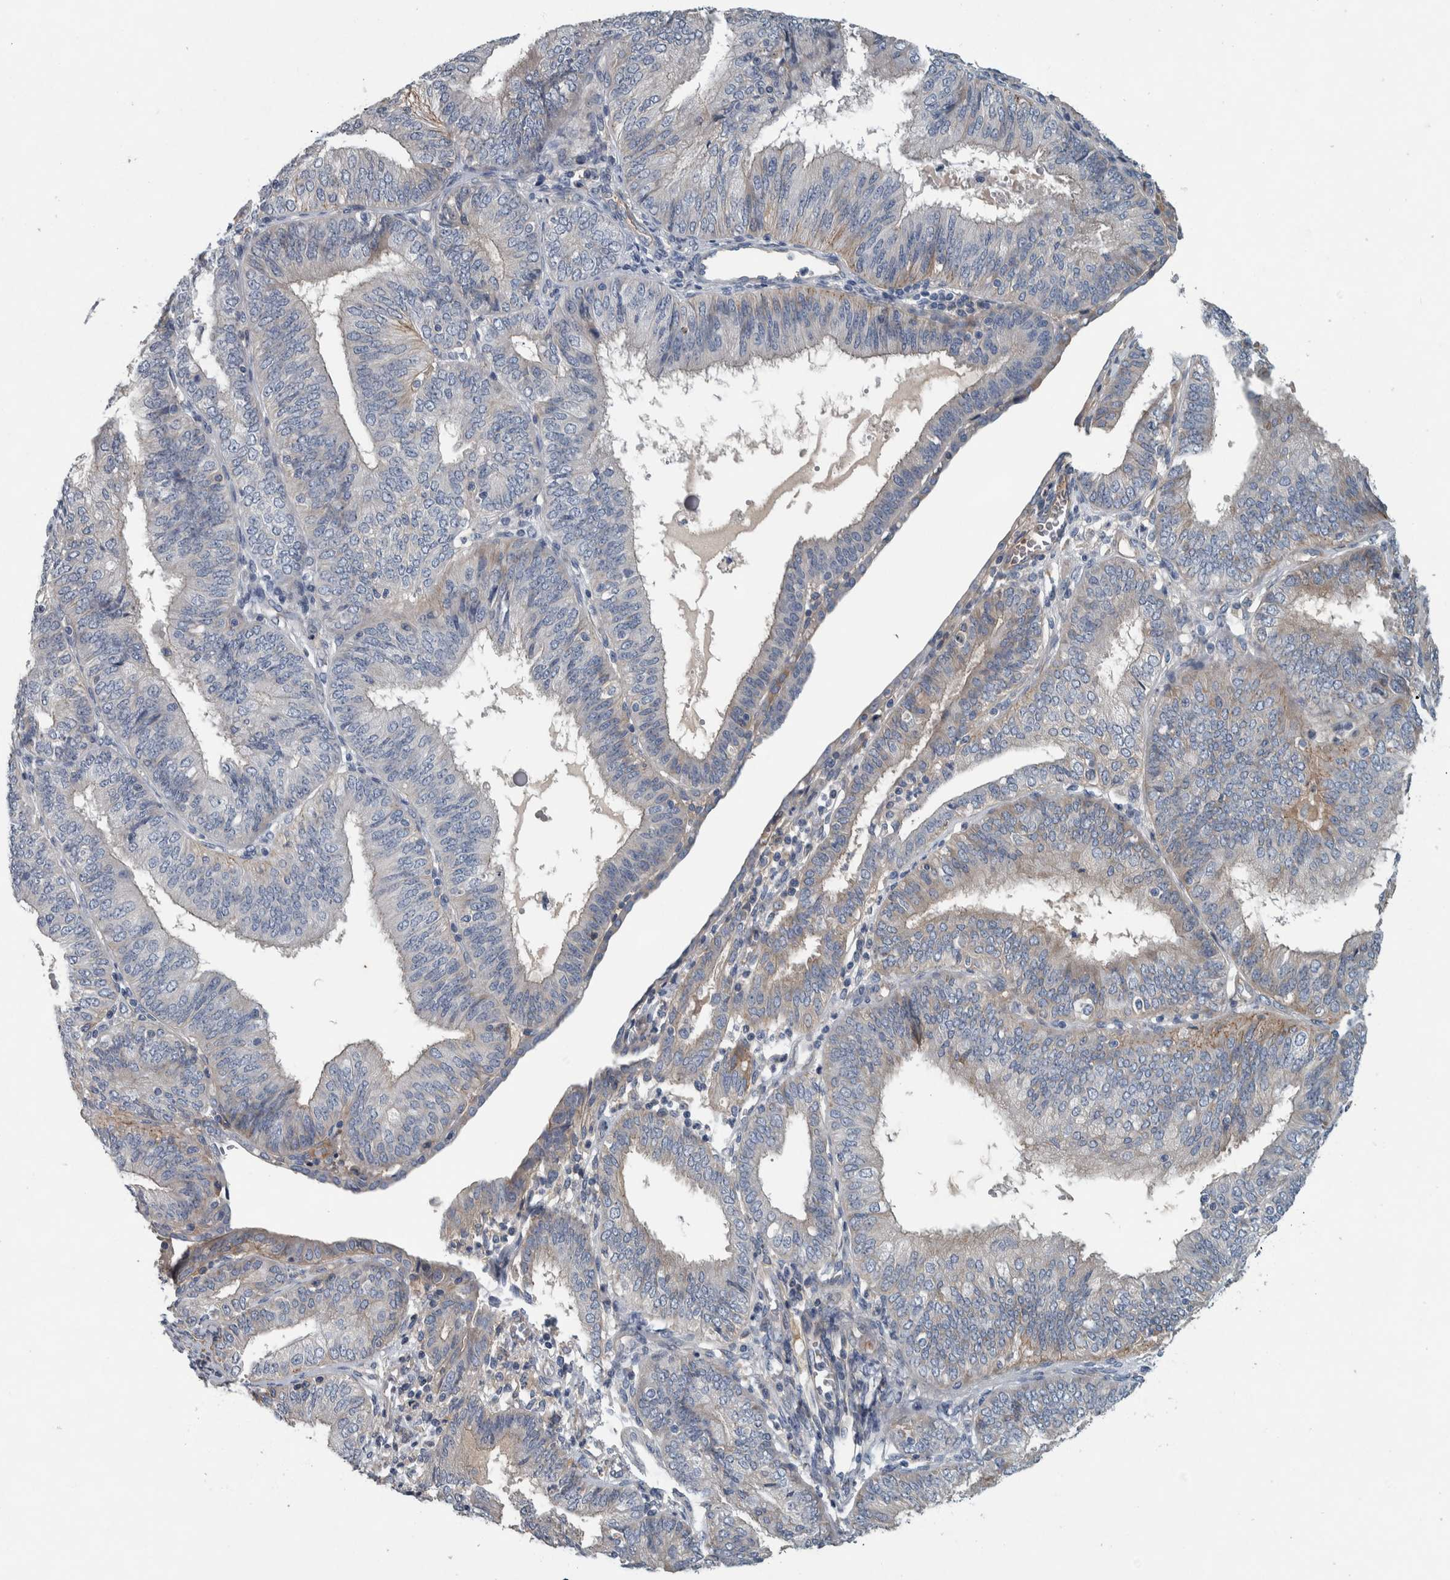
{"staining": {"intensity": "moderate", "quantity": "<25%", "location": "cytoplasmic/membranous"}, "tissue": "endometrial cancer", "cell_type": "Tumor cells", "image_type": "cancer", "snomed": [{"axis": "morphology", "description": "Adenocarcinoma, NOS"}, {"axis": "topography", "description": "Endometrium"}], "caption": "Human endometrial cancer (adenocarcinoma) stained with a brown dye reveals moderate cytoplasmic/membranous positive positivity in approximately <25% of tumor cells.", "gene": "SERPINC1", "patient": {"sex": "female", "age": 58}}